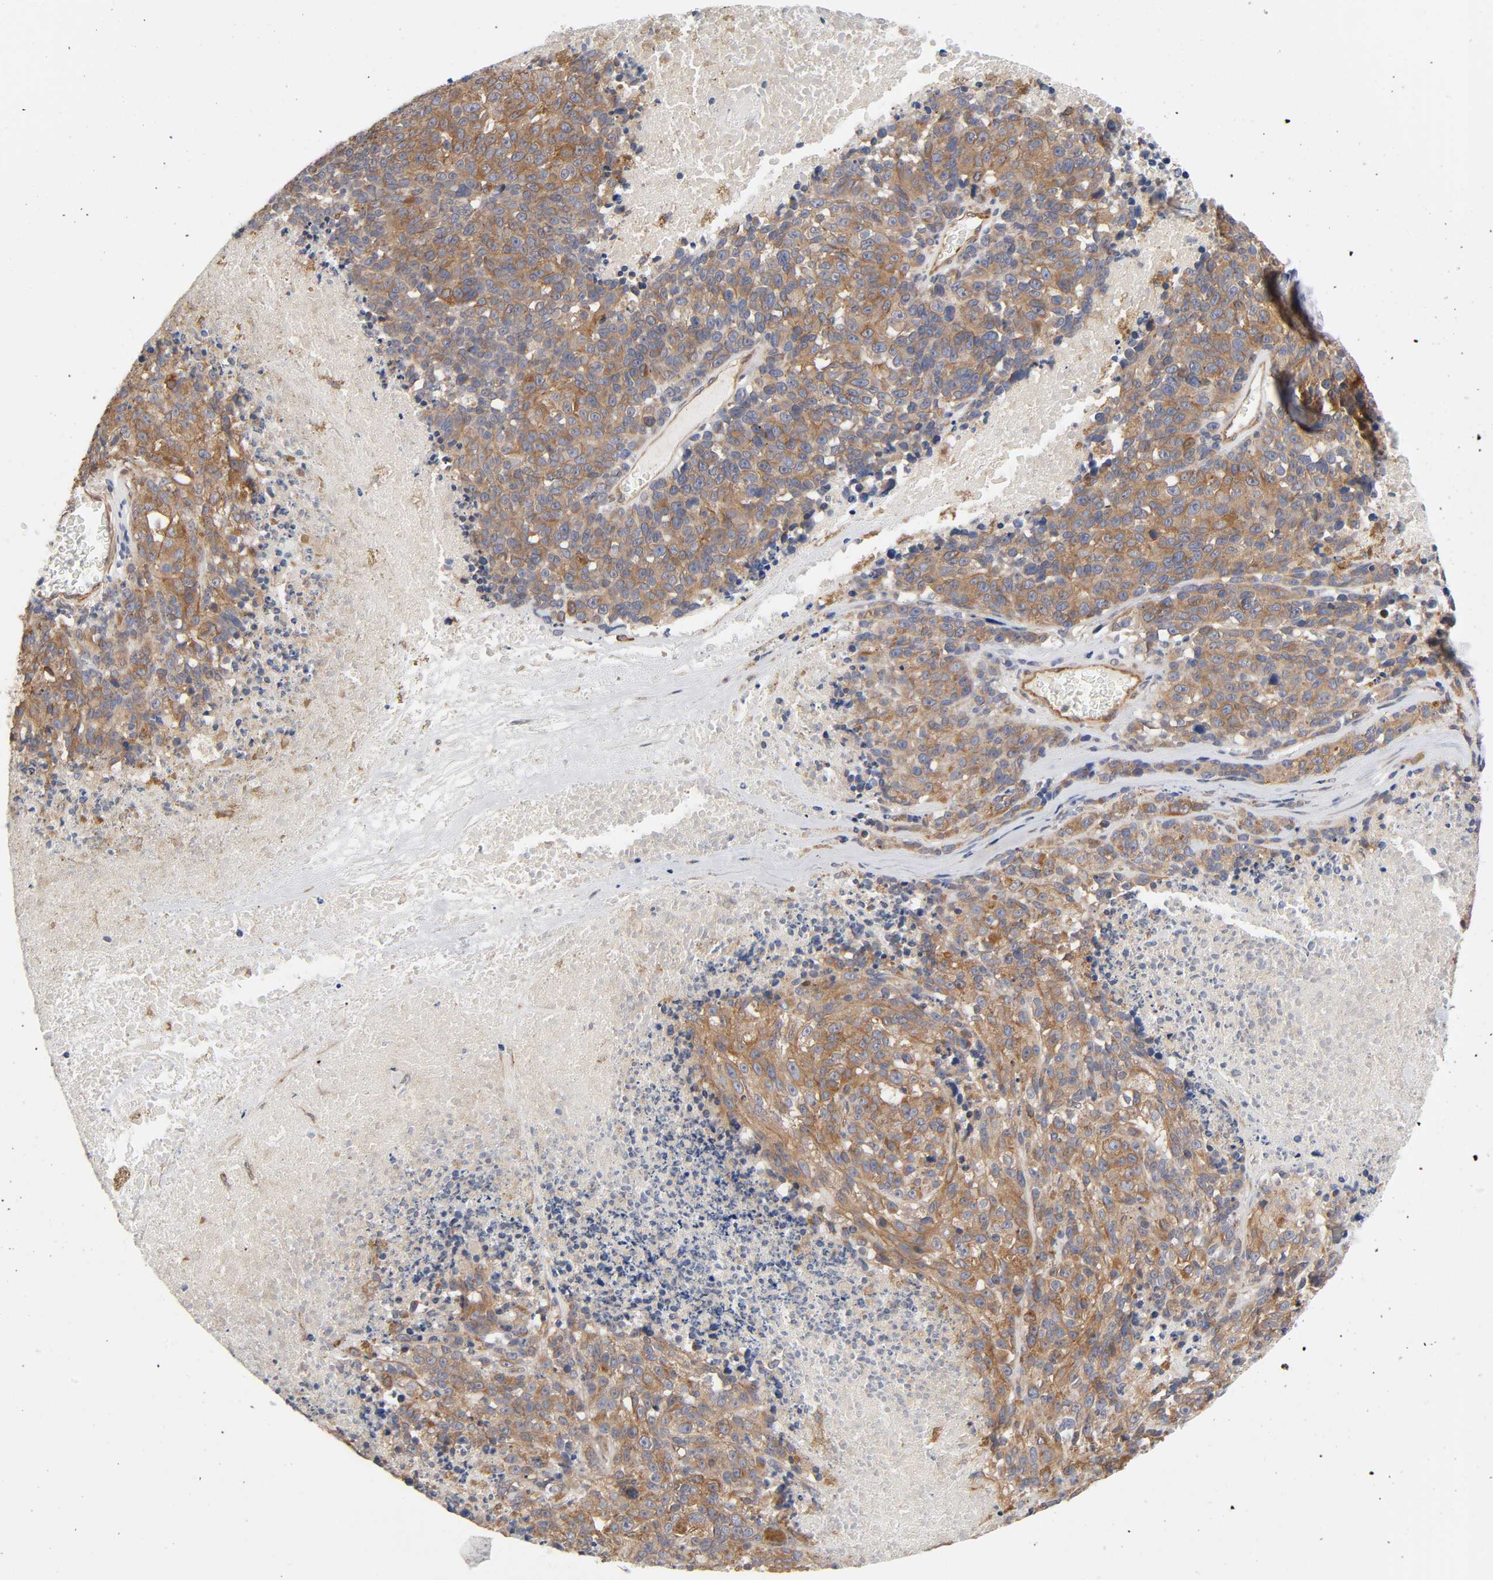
{"staining": {"intensity": "moderate", "quantity": ">75%", "location": "cytoplasmic/membranous"}, "tissue": "melanoma", "cell_type": "Tumor cells", "image_type": "cancer", "snomed": [{"axis": "morphology", "description": "Malignant melanoma, Metastatic site"}, {"axis": "topography", "description": "Cerebral cortex"}], "caption": "Moderate cytoplasmic/membranous protein positivity is present in approximately >75% of tumor cells in melanoma.", "gene": "RAB13", "patient": {"sex": "female", "age": 52}}